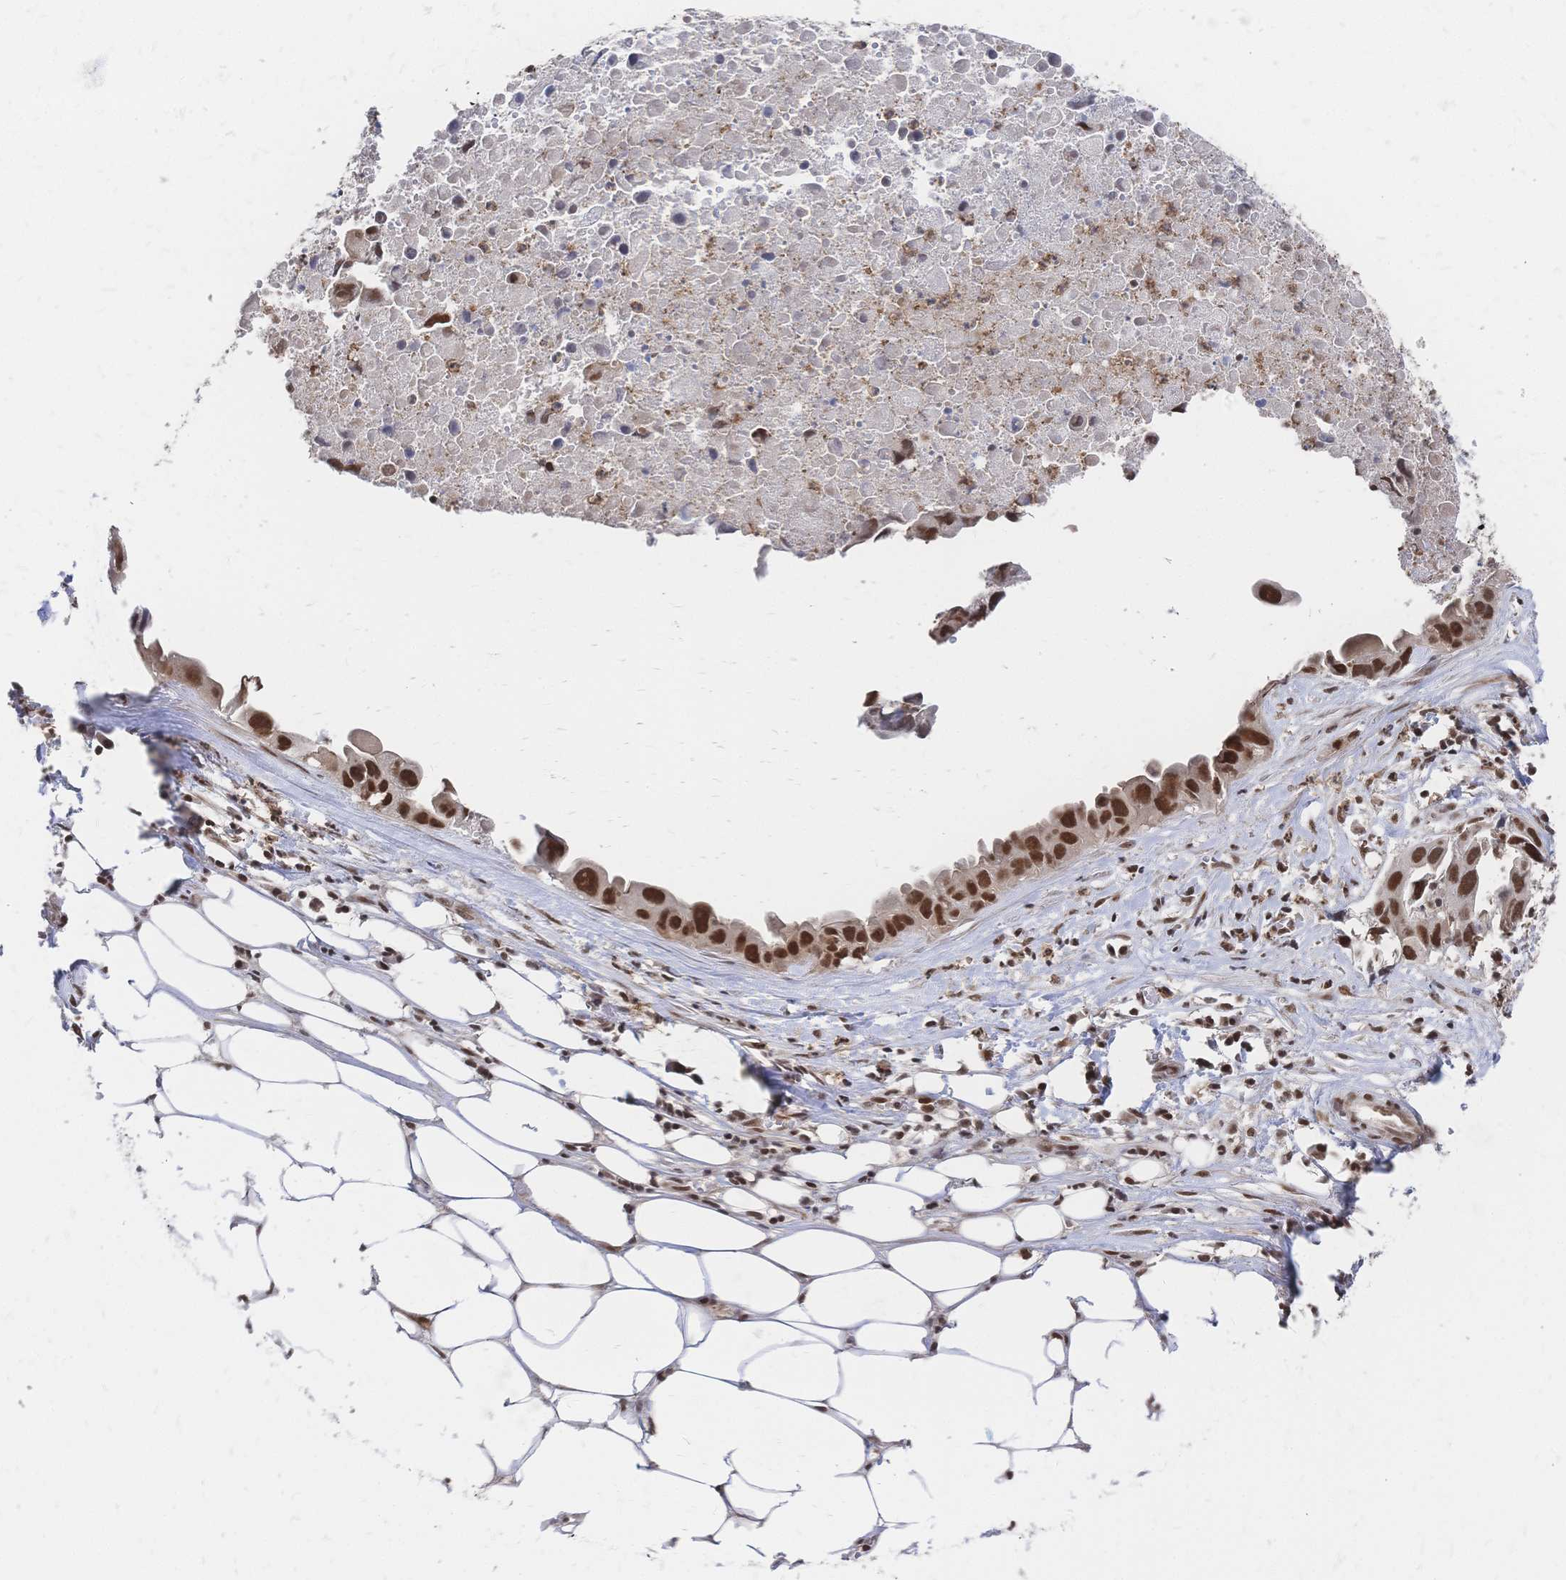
{"staining": {"intensity": "strong", "quantity": ">75%", "location": "nuclear"}, "tissue": "lung cancer", "cell_type": "Tumor cells", "image_type": "cancer", "snomed": [{"axis": "morphology", "description": "Adenocarcinoma, NOS"}, {"axis": "topography", "description": "Lymph node"}, {"axis": "topography", "description": "Lung"}], "caption": "IHC photomicrograph of neoplastic tissue: human adenocarcinoma (lung) stained using immunohistochemistry displays high levels of strong protein expression localized specifically in the nuclear of tumor cells, appearing as a nuclear brown color.", "gene": "NELFA", "patient": {"sex": "male", "age": 64}}